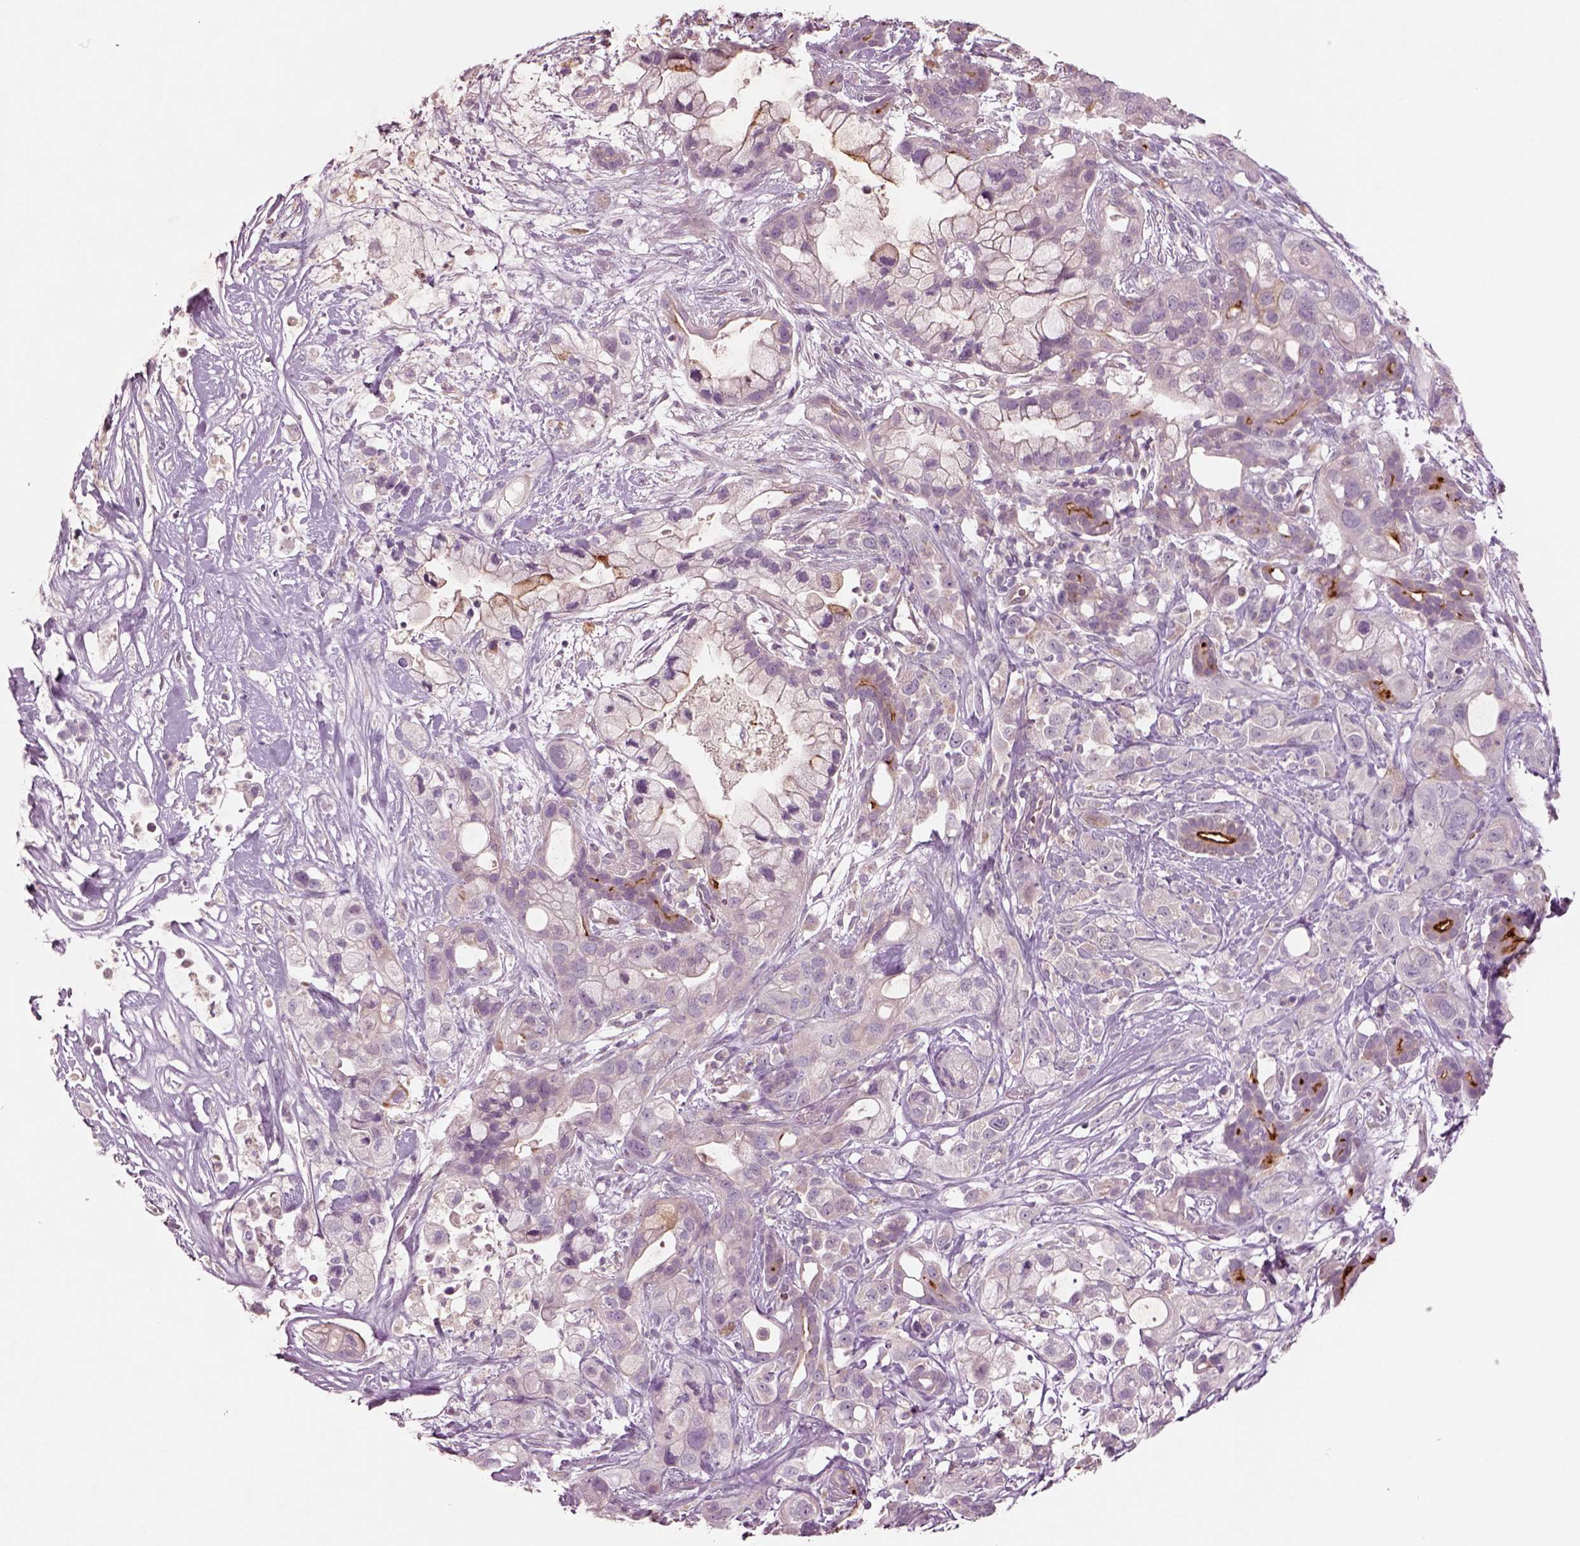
{"staining": {"intensity": "negative", "quantity": "none", "location": "none"}, "tissue": "pancreatic cancer", "cell_type": "Tumor cells", "image_type": "cancer", "snomed": [{"axis": "morphology", "description": "Adenocarcinoma, NOS"}, {"axis": "topography", "description": "Pancreas"}], "caption": "Immunohistochemical staining of human adenocarcinoma (pancreatic) displays no significant staining in tumor cells.", "gene": "DUOXA2", "patient": {"sex": "male", "age": 44}}